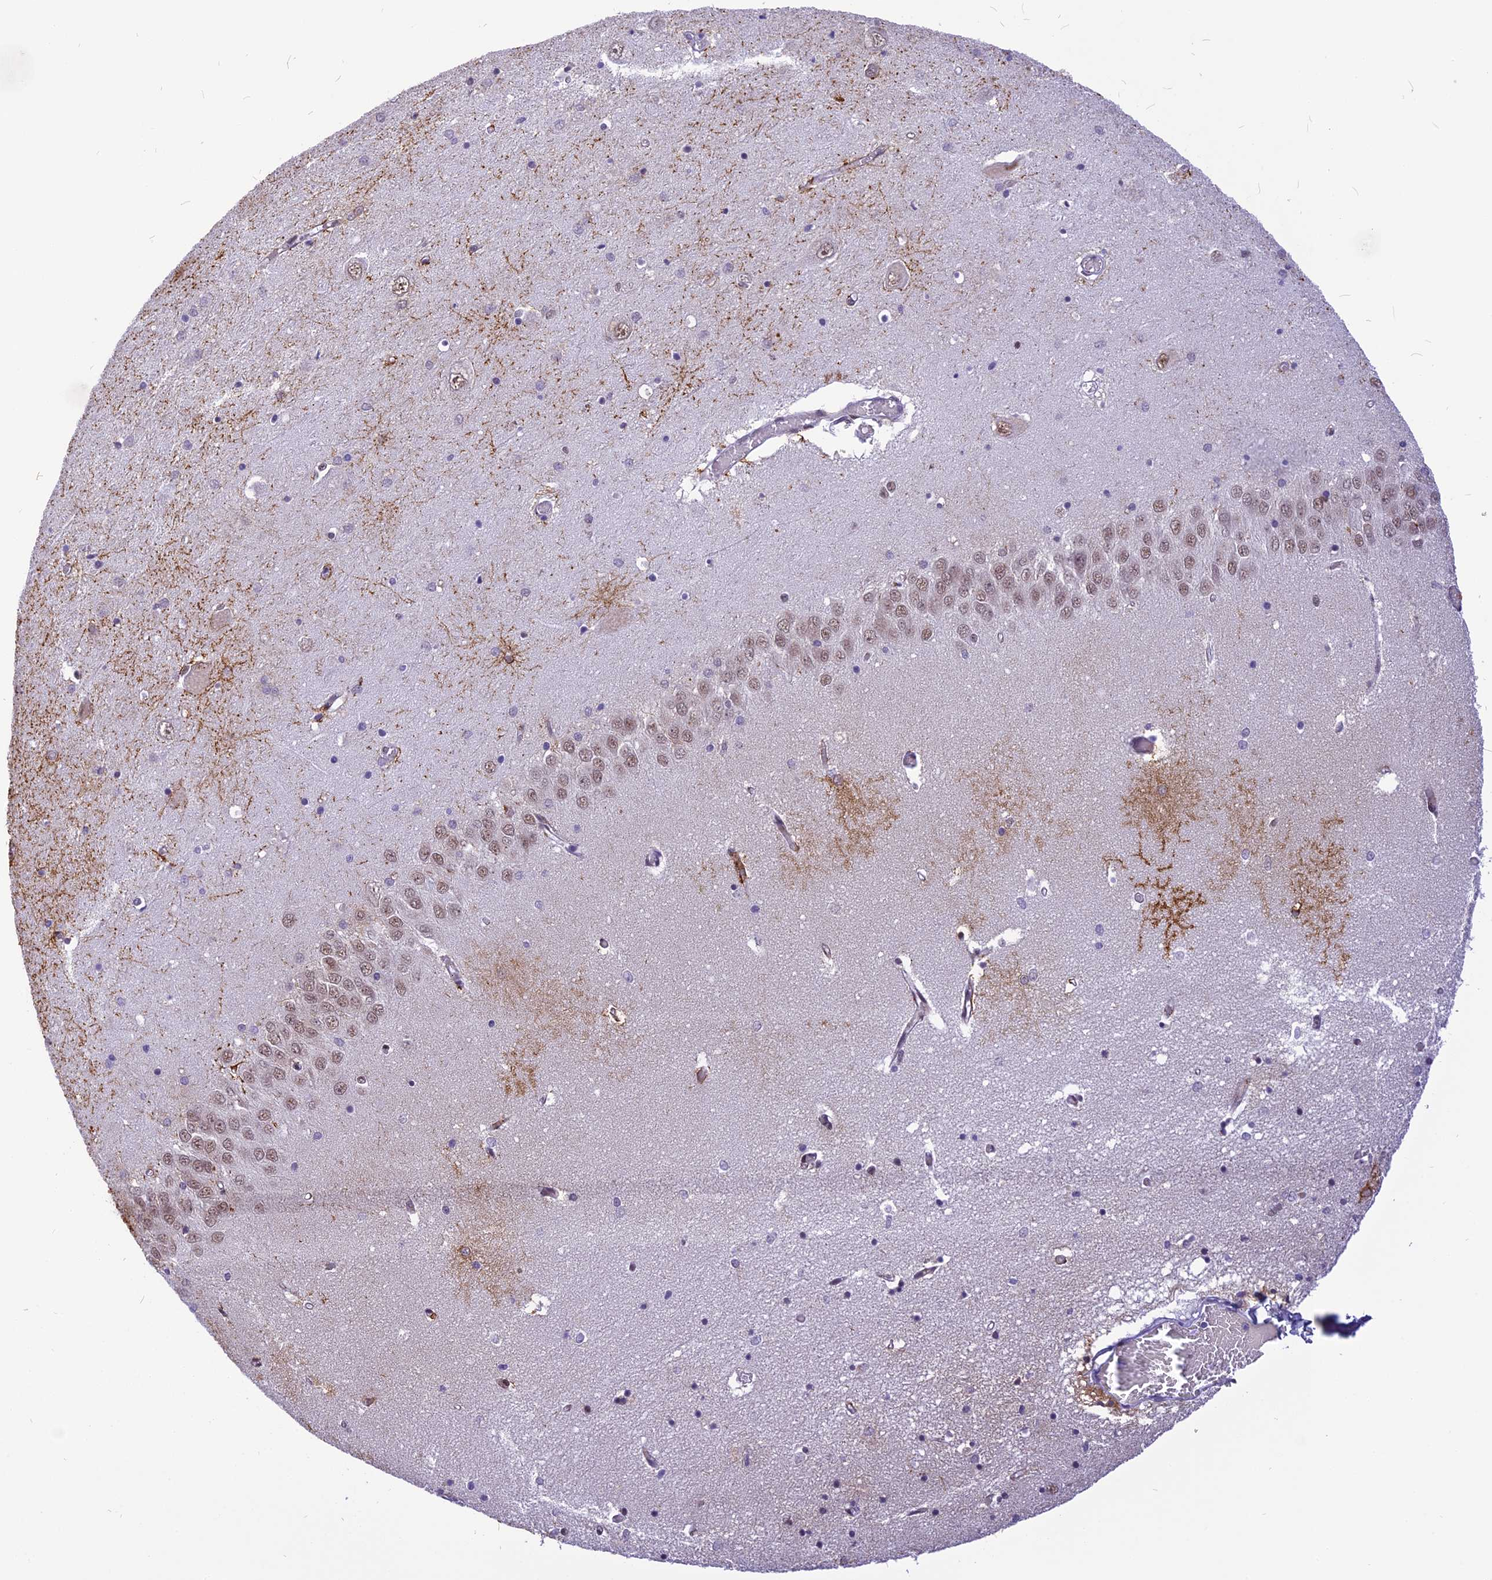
{"staining": {"intensity": "moderate", "quantity": "<25%", "location": "nuclear"}, "tissue": "hippocampus", "cell_type": "Glial cells", "image_type": "normal", "snomed": [{"axis": "morphology", "description": "Normal tissue, NOS"}, {"axis": "topography", "description": "Hippocampus"}], "caption": "Immunohistochemistry (IHC) image of unremarkable human hippocampus stained for a protein (brown), which demonstrates low levels of moderate nuclear positivity in about <25% of glial cells.", "gene": "IRF2BP1", "patient": {"sex": "male", "age": 70}}